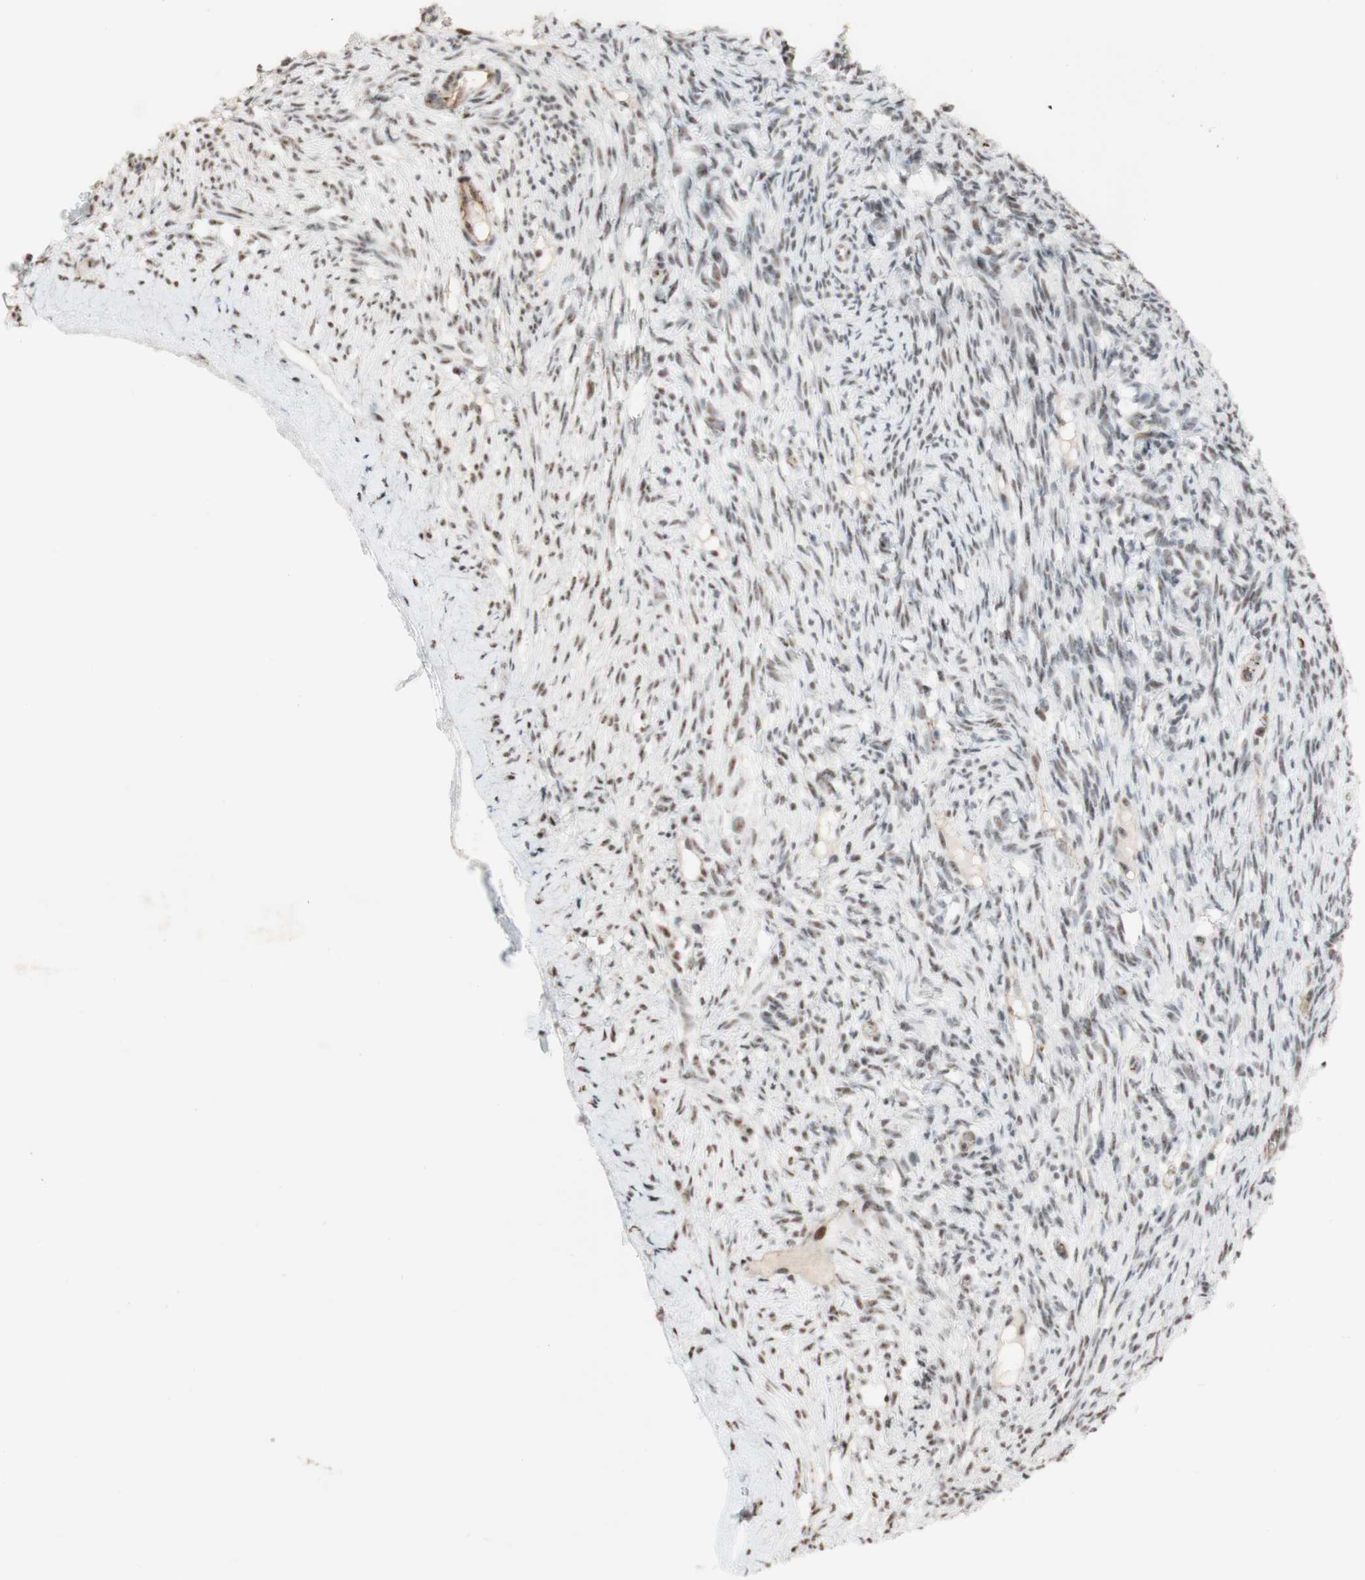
{"staining": {"intensity": "negative", "quantity": "none", "location": "none"}, "tissue": "ovary", "cell_type": "Ovarian stroma cells", "image_type": "normal", "snomed": [{"axis": "morphology", "description": "Normal tissue, NOS"}, {"axis": "topography", "description": "Ovary"}], "caption": "Immunohistochemistry of benign human ovary exhibits no expression in ovarian stroma cells.", "gene": "SAP18", "patient": {"sex": "female", "age": 33}}